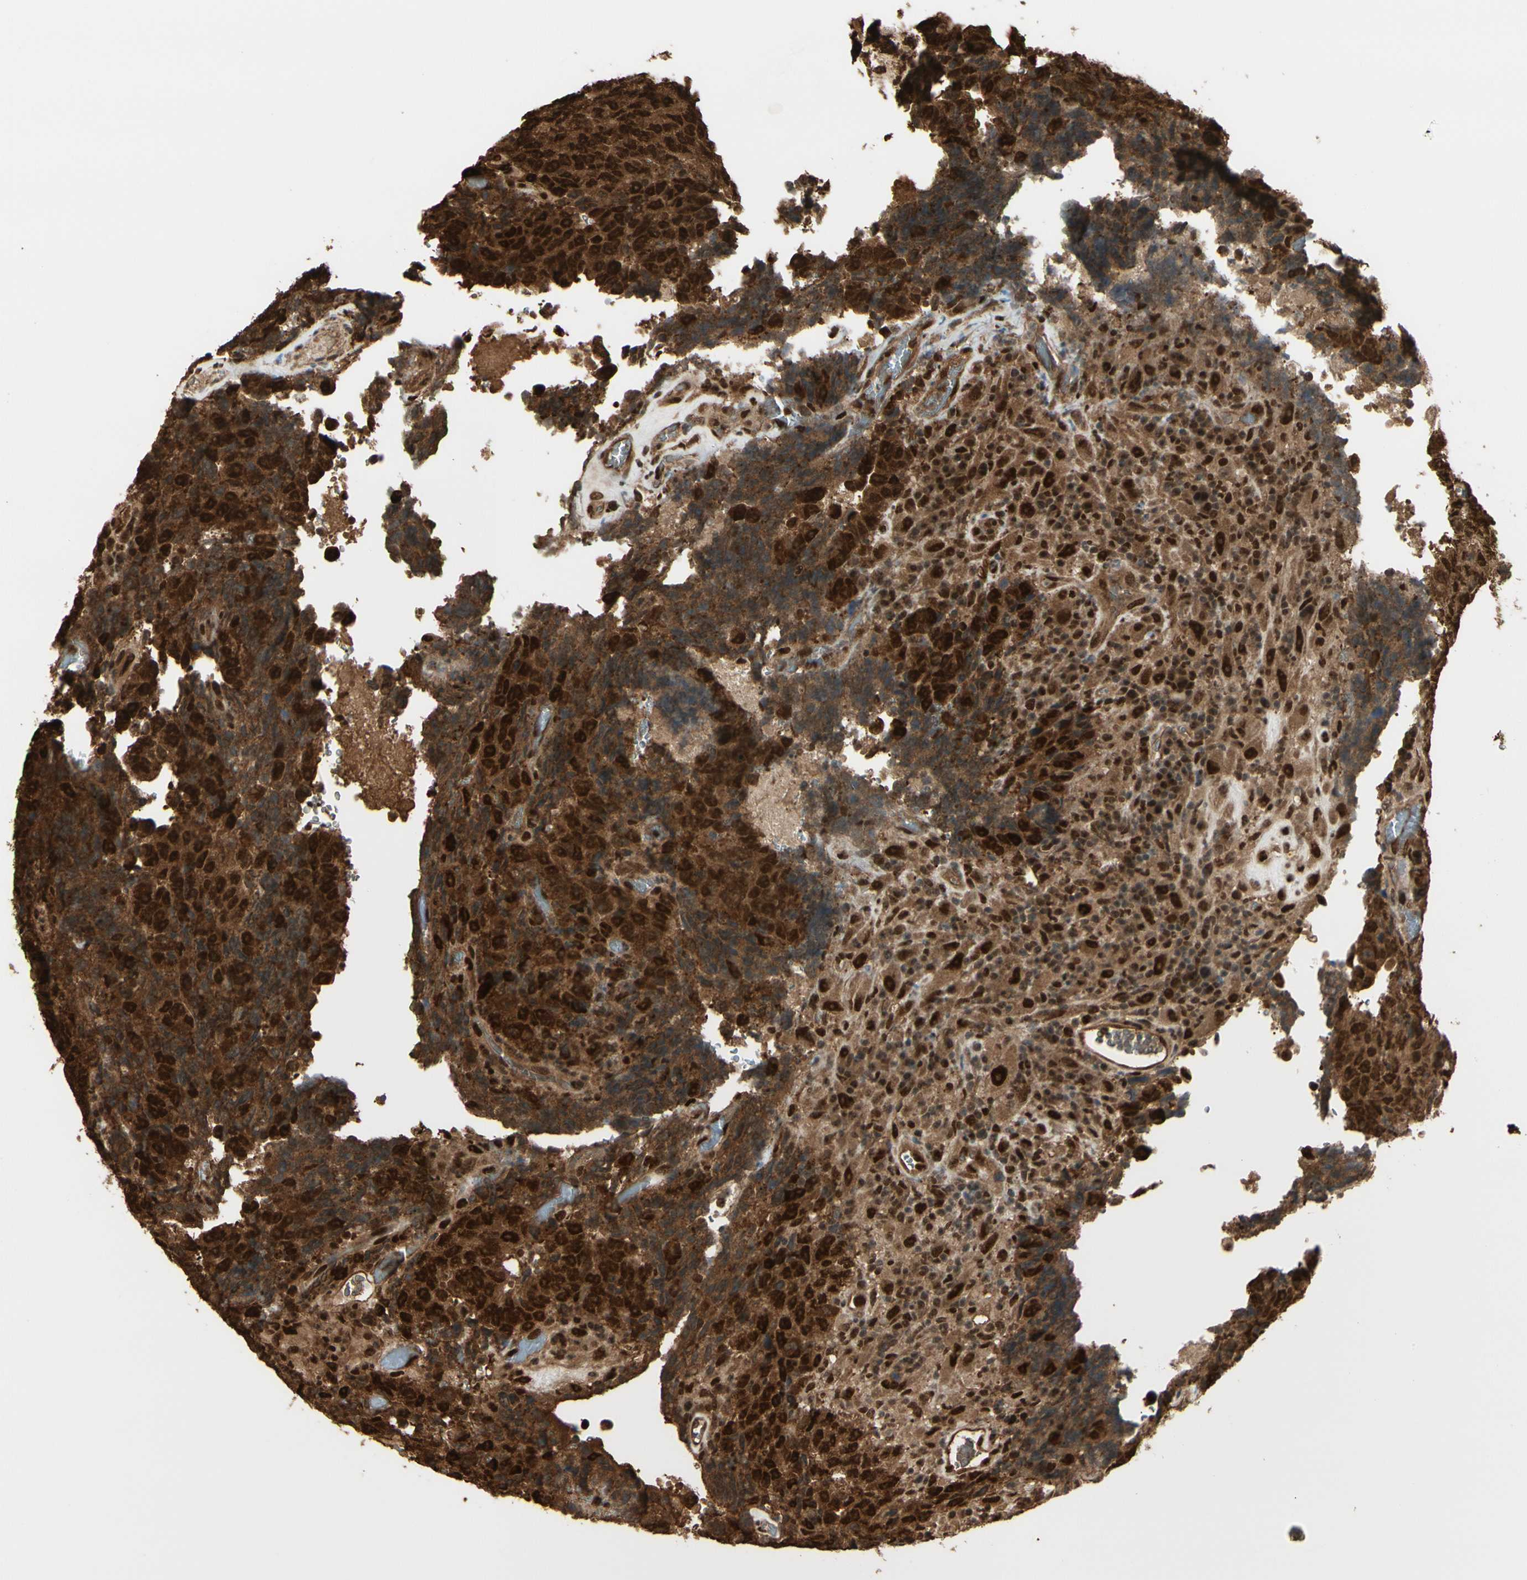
{"staining": {"intensity": "strong", "quantity": ">75%", "location": "cytoplasmic/membranous,nuclear"}, "tissue": "testis cancer", "cell_type": "Tumor cells", "image_type": "cancer", "snomed": [{"axis": "morphology", "description": "Necrosis, NOS"}, {"axis": "morphology", "description": "Carcinoma, Embryonal, NOS"}, {"axis": "topography", "description": "Testis"}], "caption": "High-power microscopy captured an immunohistochemistry (IHC) histopathology image of testis cancer (embryonal carcinoma), revealing strong cytoplasmic/membranous and nuclear staining in approximately >75% of tumor cells.", "gene": "HSF1", "patient": {"sex": "male", "age": 19}}